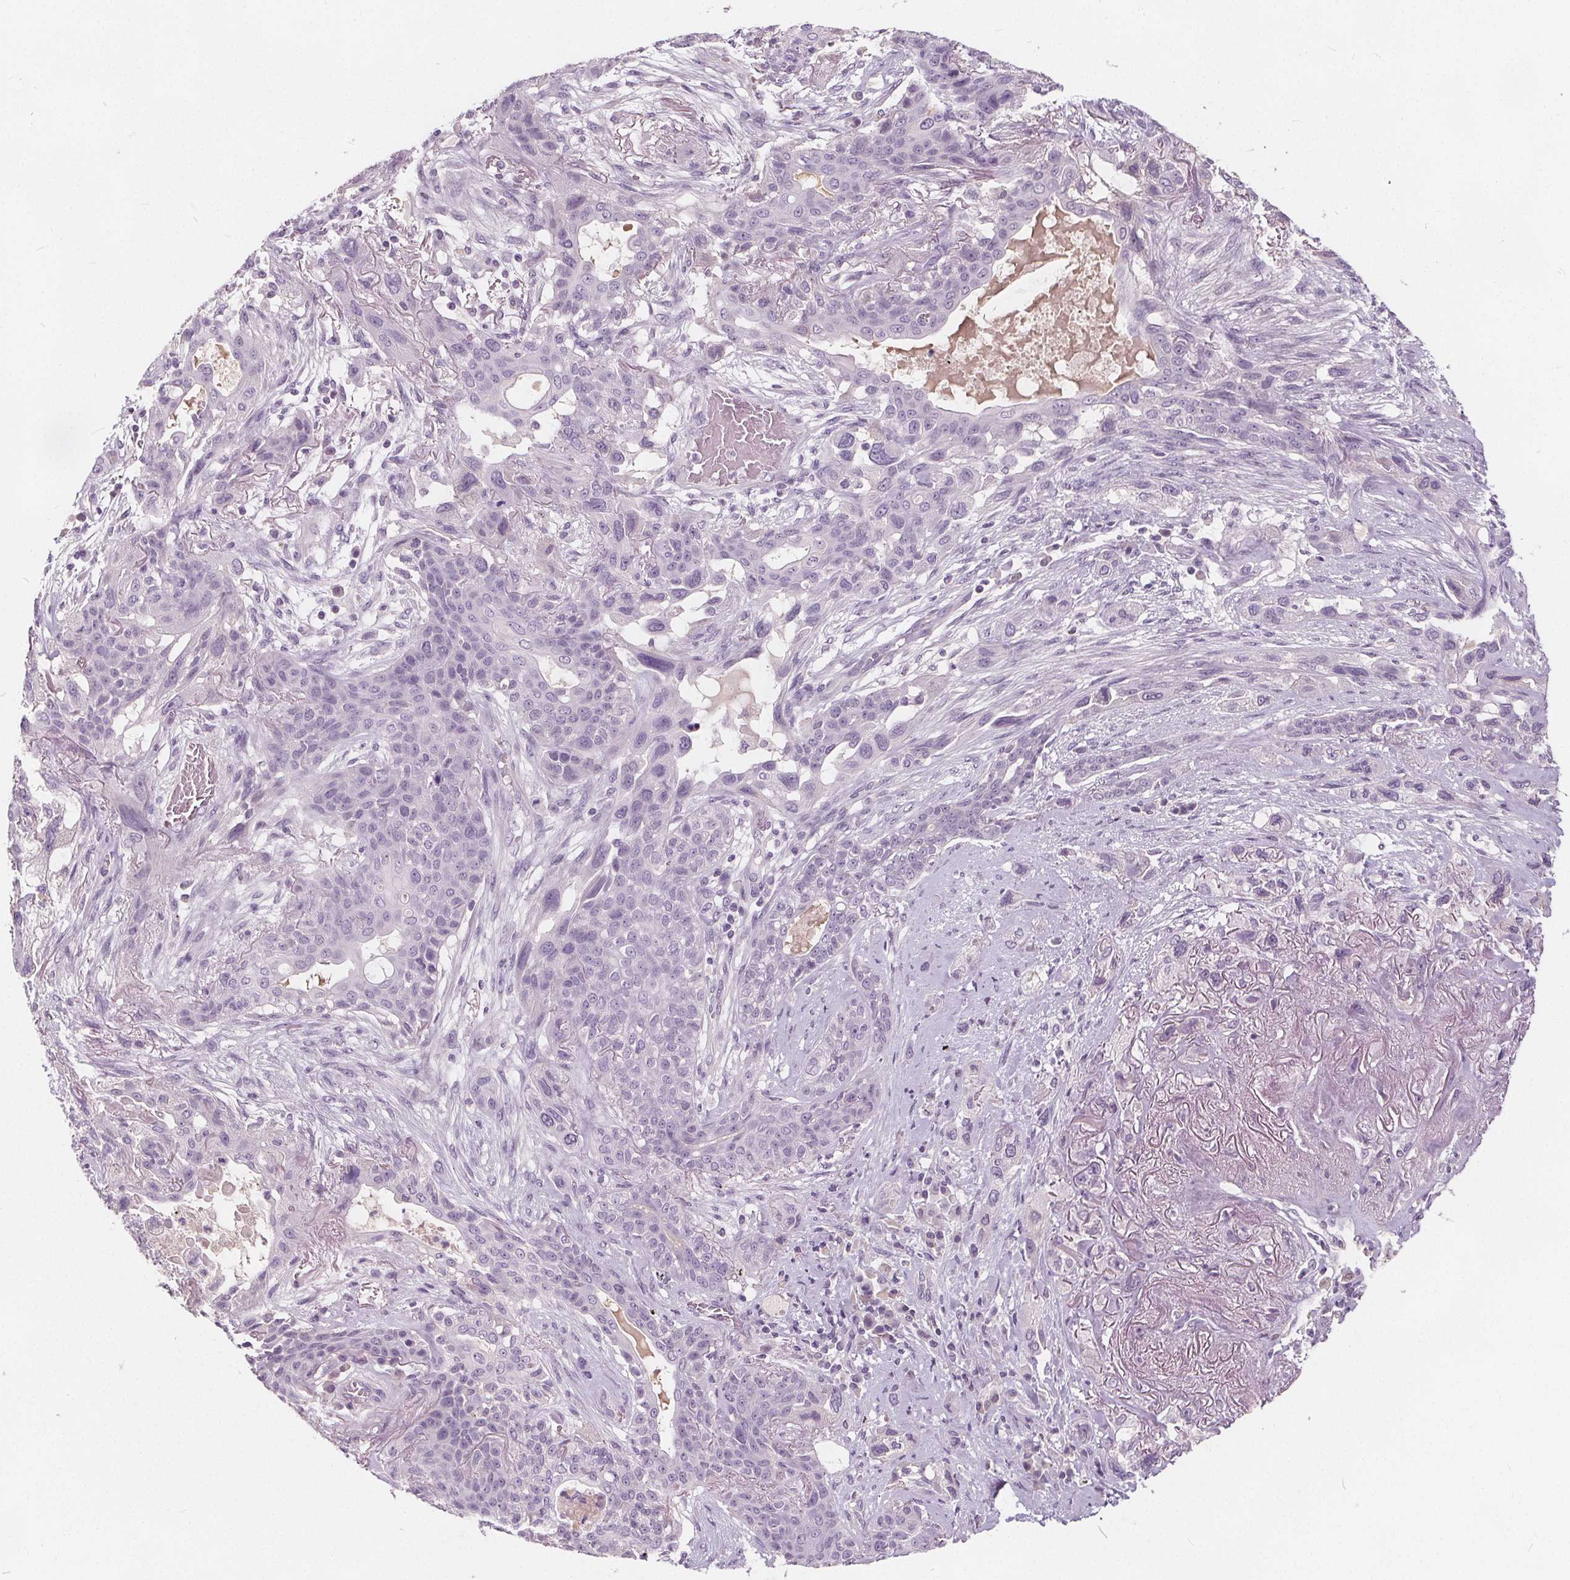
{"staining": {"intensity": "negative", "quantity": "none", "location": "none"}, "tissue": "lung cancer", "cell_type": "Tumor cells", "image_type": "cancer", "snomed": [{"axis": "morphology", "description": "Squamous cell carcinoma, NOS"}, {"axis": "topography", "description": "Lung"}], "caption": "Immunohistochemical staining of human squamous cell carcinoma (lung) reveals no significant staining in tumor cells.", "gene": "PLA2G2E", "patient": {"sex": "female", "age": 70}}